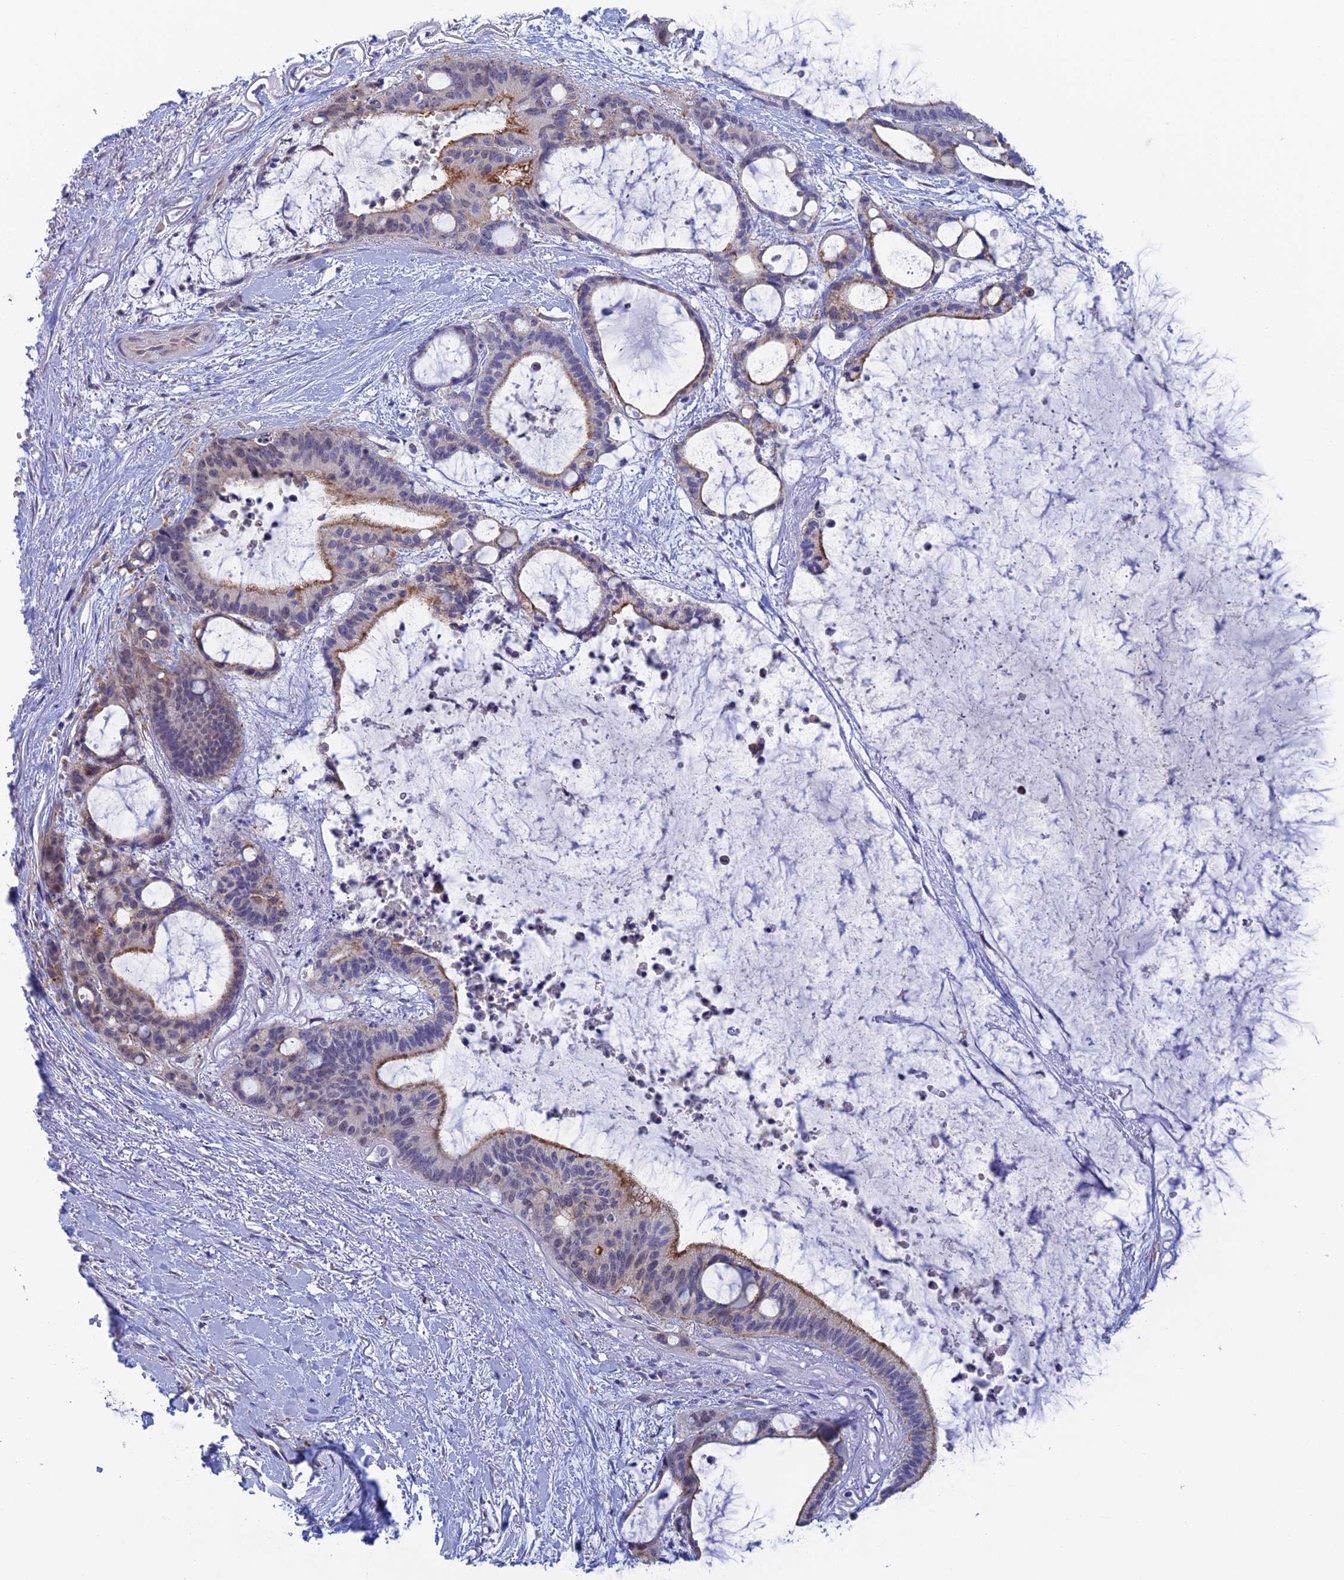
{"staining": {"intensity": "moderate", "quantity": "25%-75%", "location": "cytoplasmic/membranous"}, "tissue": "liver cancer", "cell_type": "Tumor cells", "image_type": "cancer", "snomed": [{"axis": "morphology", "description": "Normal tissue, NOS"}, {"axis": "morphology", "description": "Cholangiocarcinoma"}, {"axis": "topography", "description": "Liver"}, {"axis": "topography", "description": "Peripheral nerve tissue"}], "caption": "Protein expression analysis of liver cancer displays moderate cytoplasmic/membranous staining in about 25%-75% of tumor cells. (DAB (3,3'-diaminobenzidine) IHC with brightfield microscopy, high magnification).", "gene": "GIPC1", "patient": {"sex": "female", "age": 73}}